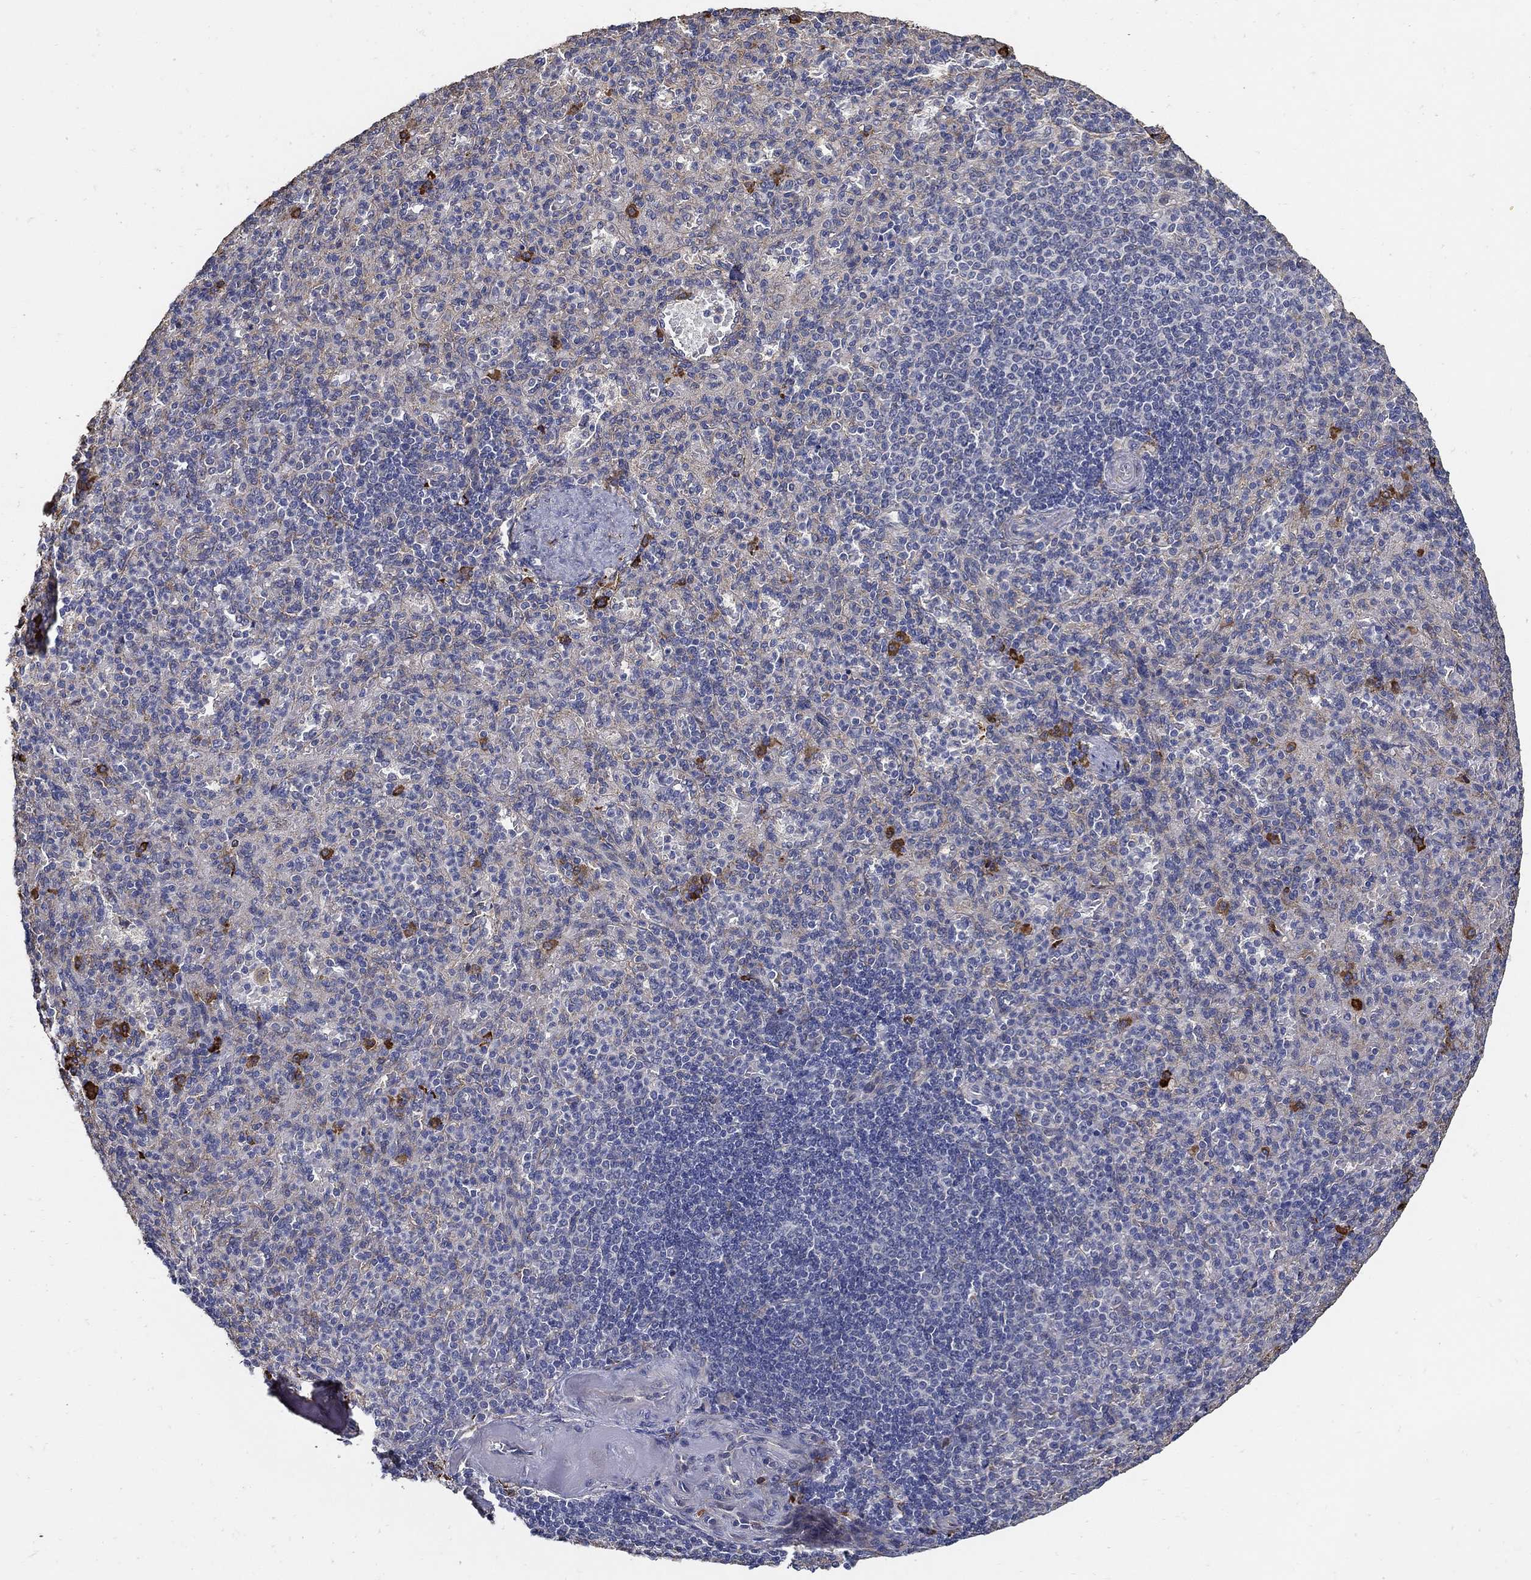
{"staining": {"intensity": "strong", "quantity": "<25%", "location": "cytoplasmic/membranous"}, "tissue": "spleen", "cell_type": "Cells in red pulp", "image_type": "normal", "snomed": [{"axis": "morphology", "description": "Normal tissue, NOS"}, {"axis": "topography", "description": "Spleen"}], "caption": "Normal spleen was stained to show a protein in brown. There is medium levels of strong cytoplasmic/membranous staining in about <25% of cells in red pulp.", "gene": "EMILIN3", "patient": {"sex": "female", "age": 74}}